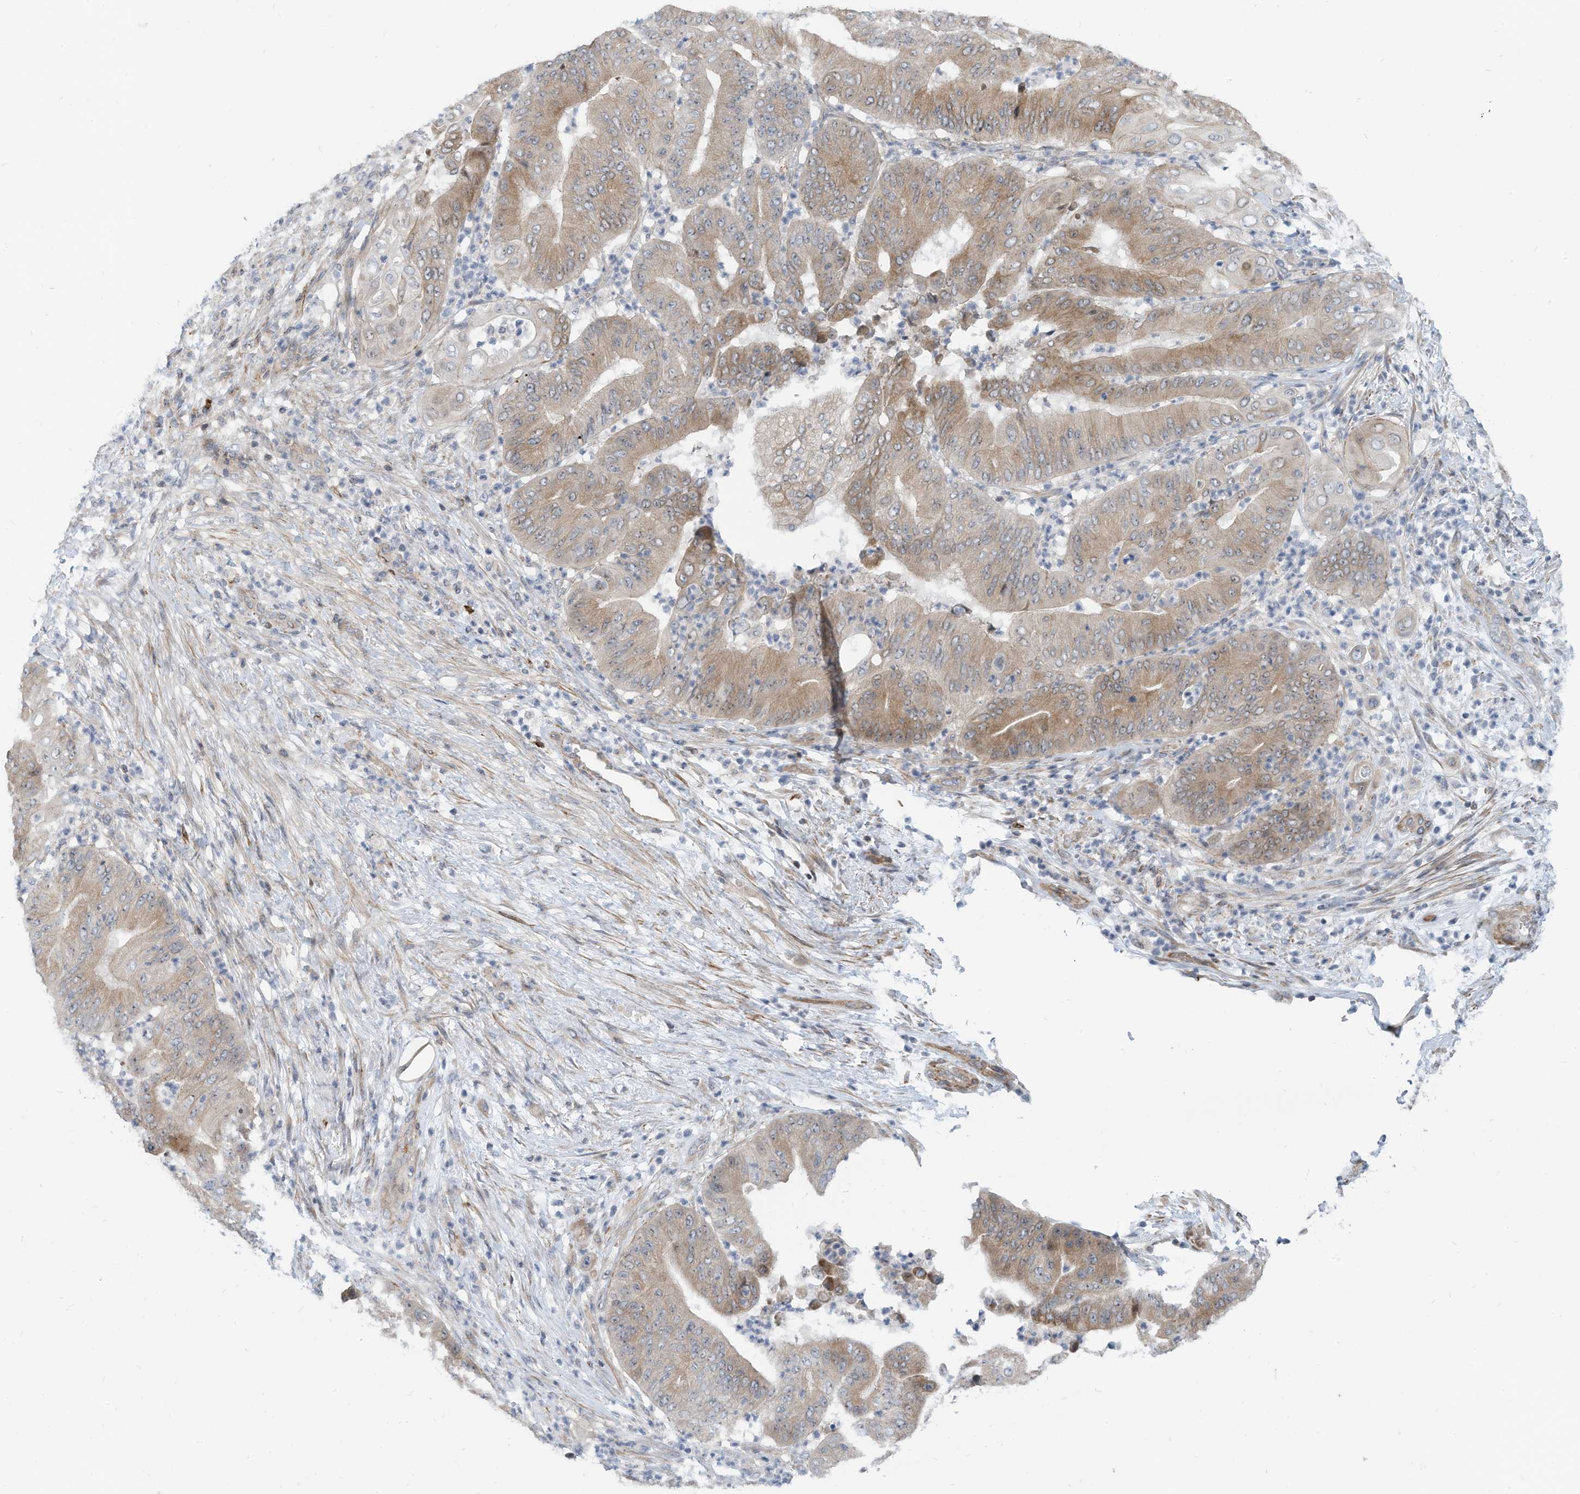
{"staining": {"intensity": "weak", "quantity": ">75%", "location": "cytoplasmic/membranous"}, "tissue": "pancreatic cancer", "cell_type": "Tumor cells", "image_type": "cancer", "snomed": [{"axis": "morphology", "description": "Adenocarcinoma, NOS"}, {"axis": "topography", "description": "Pancreas"}], "caption": "A photomicrograph of pancreatic cancer (adenocarcinoma) stained for a protein exhibits weak cytoplasmic/membranous brown staining in tumor cells.", "gene": "GPATCH3", "patient": {"sex": "female", "age": 77}}